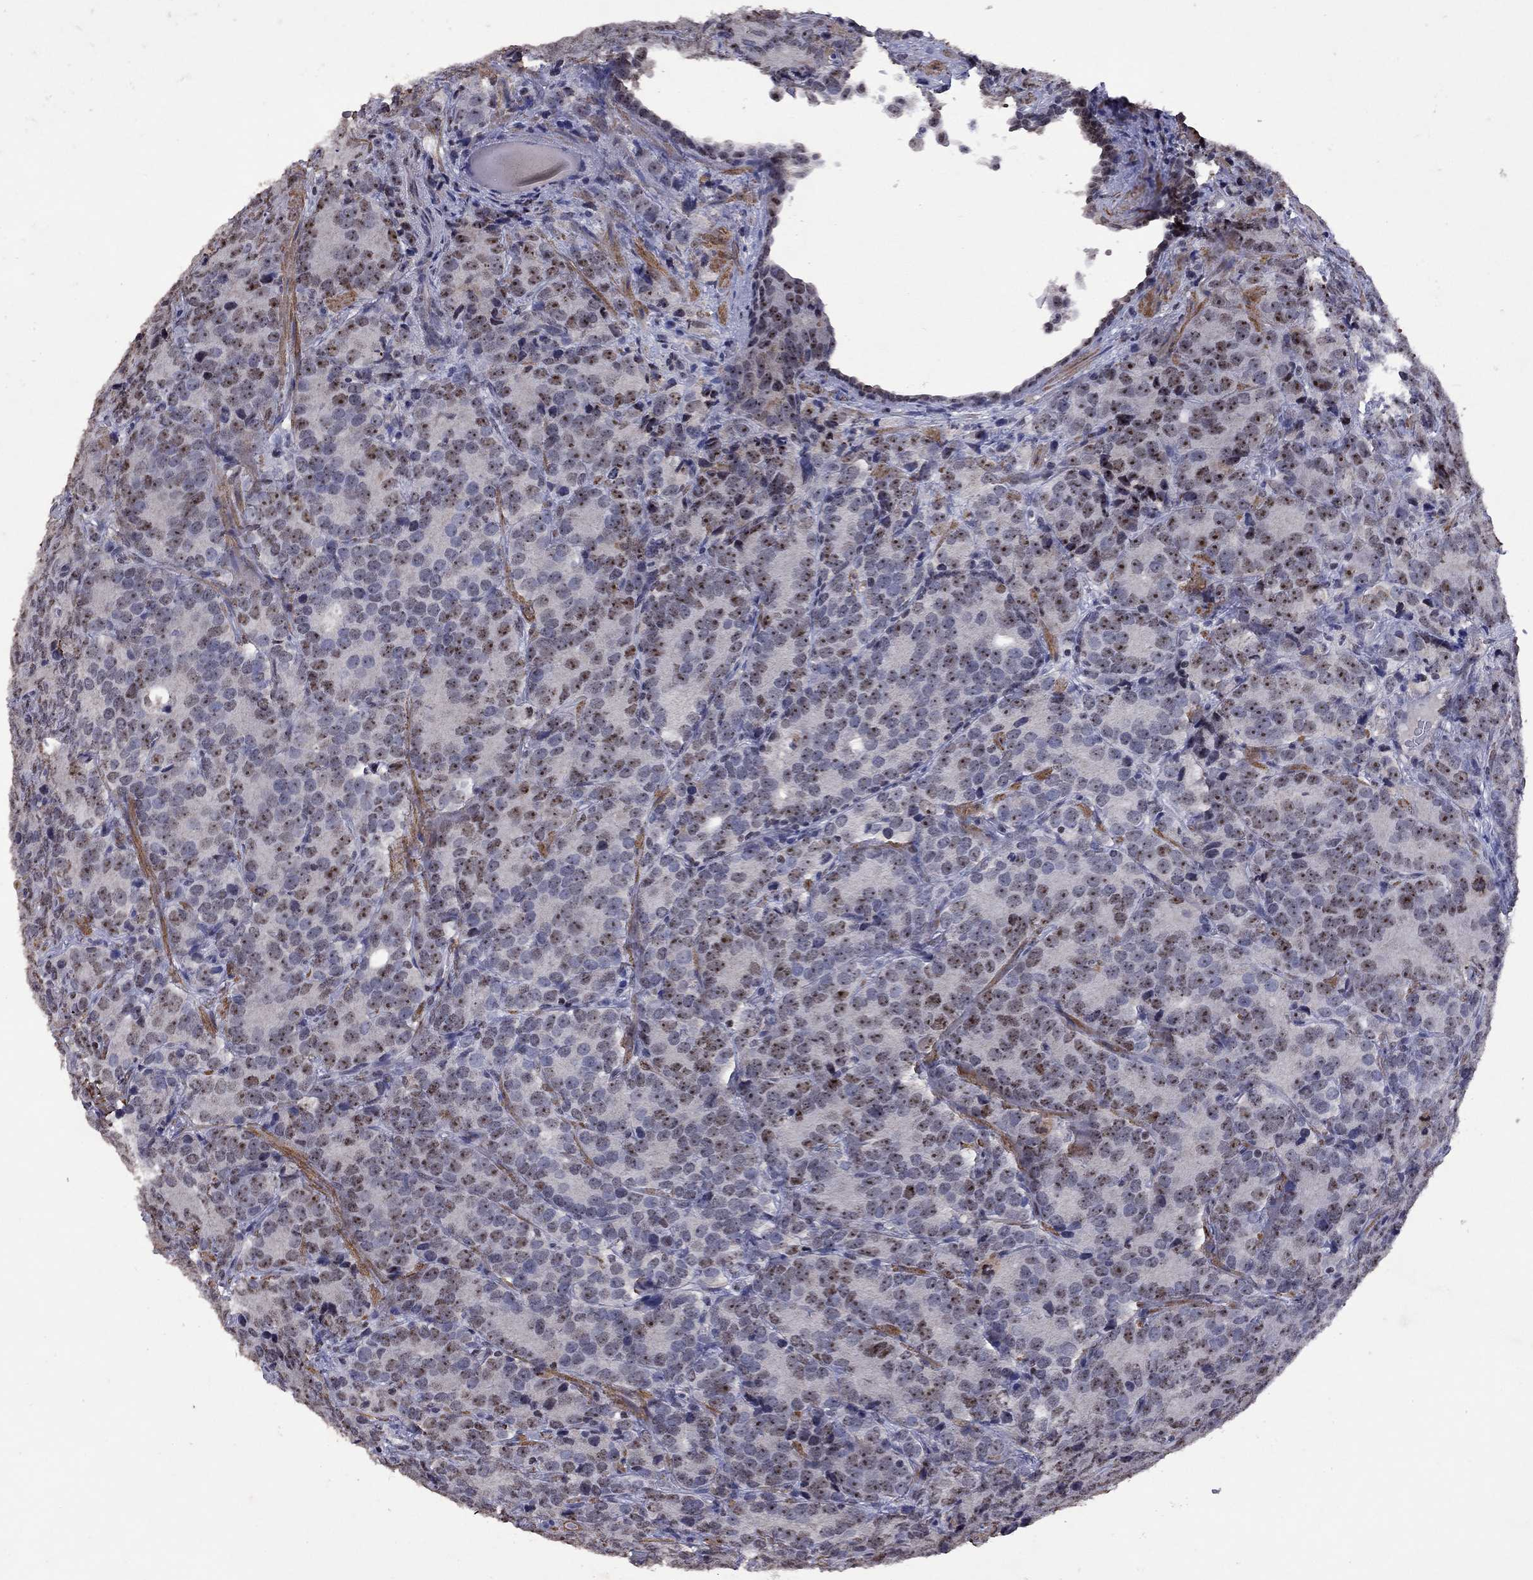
{"staining": {"intensity": "moderate", "quantity": "25%-75%", "location": "nuclear"}, "tissue": "prostate cancer", "cell_type": "Tumor cells", "image_type": "cancer", "snomed": [{"axis": "morphology", "description": "Adenocarcinoma, NOS"}, {"axis": "topography", "description": "Prostate"}], "caption": "Prostate cancer stained for a protein demonstrates moderate nuclear positivity in tumor cells. The staining is performed using DAB (3,3'-diaminobenzidine) brown chromogen to label protein expression. The nuclei are counter-stained blue using hematoxylin.", "gene": "SPOUT1", "patient": {"sex": "male", "age": 71}}